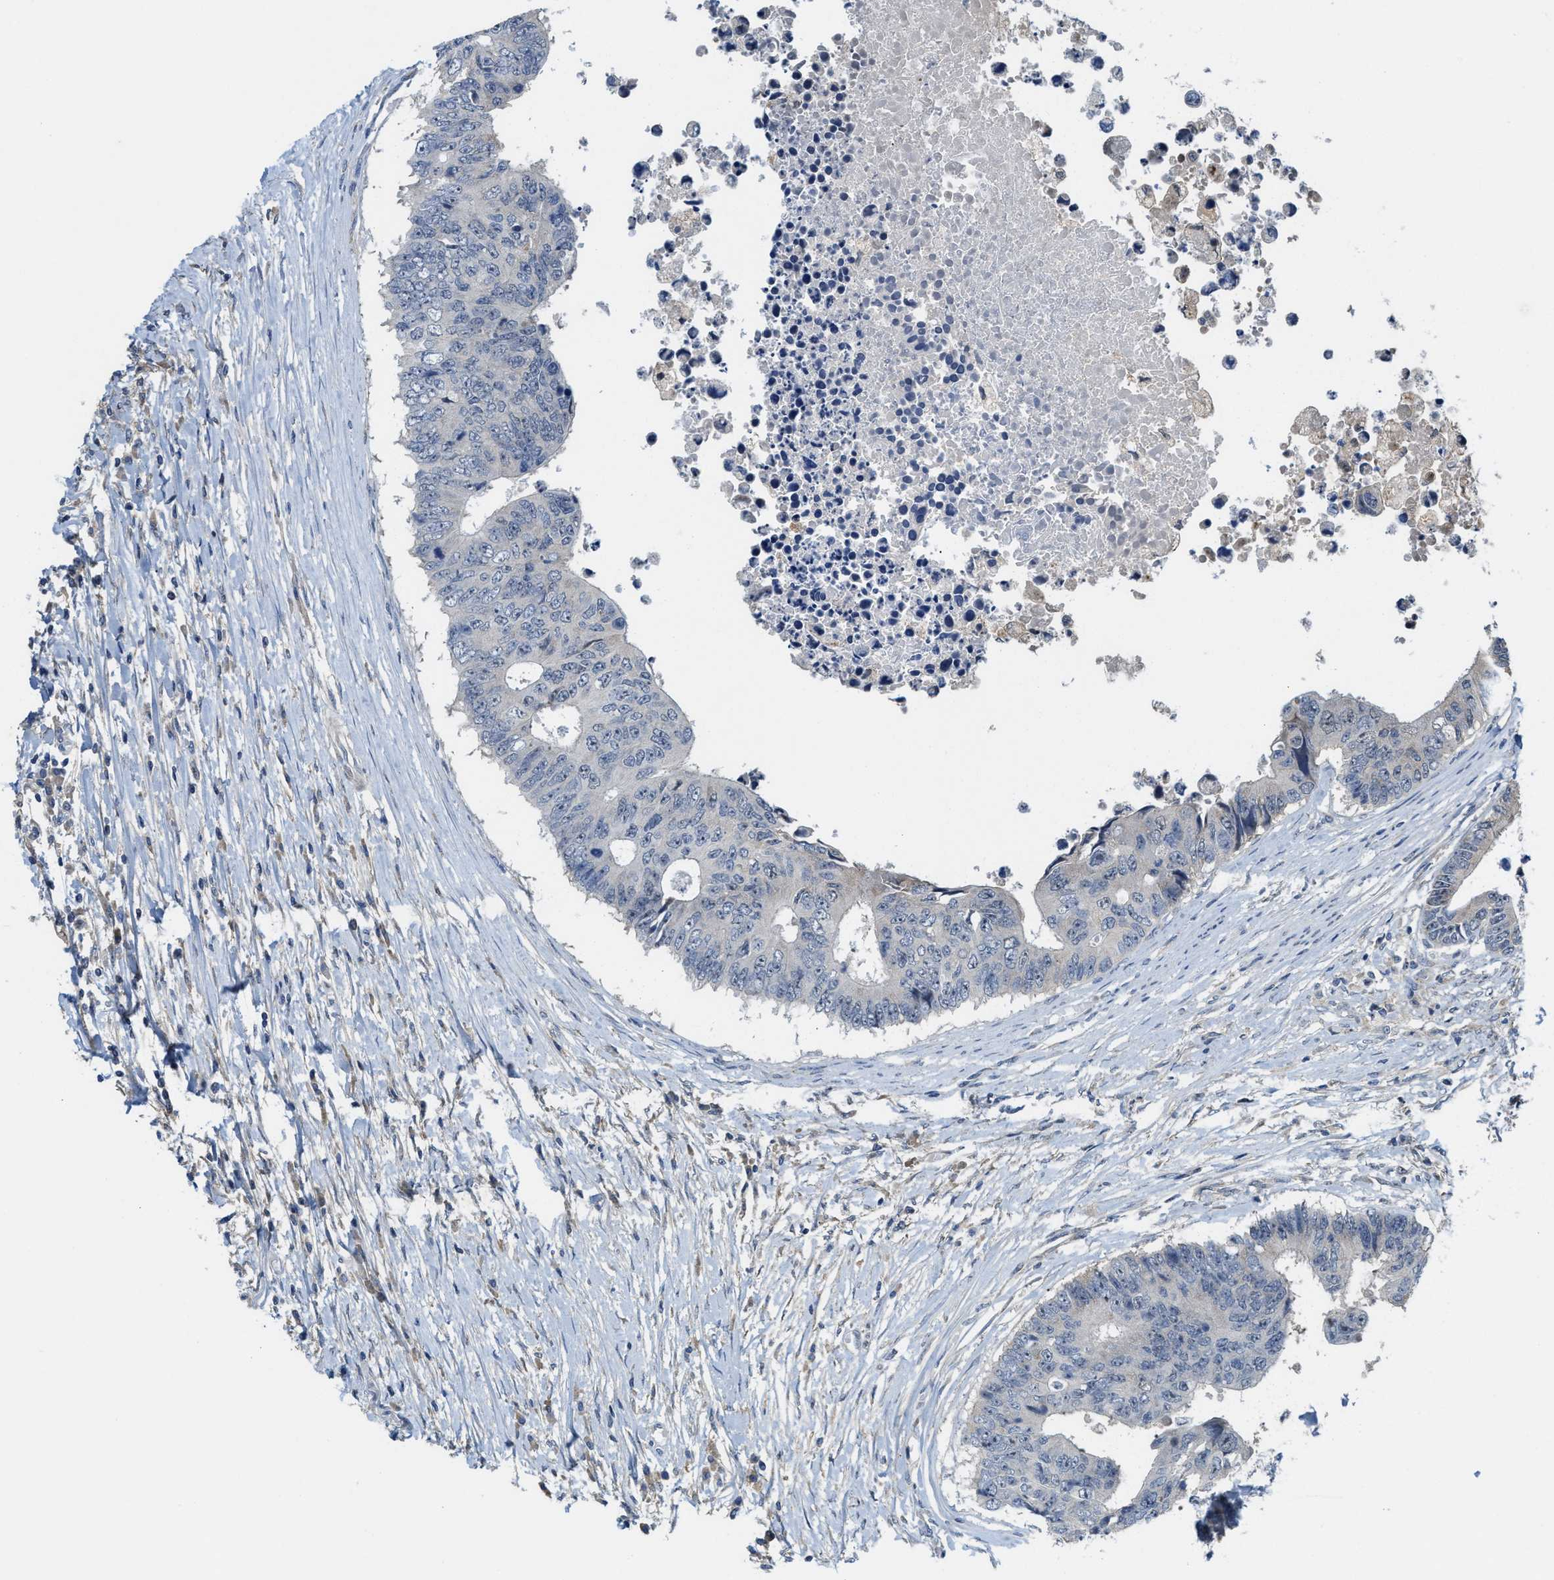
{"staining": {"intensity": "negative", "quantity": "none", "location": "none"}, "tissue": "colorectal cancer", "cell_type": "Tumor cells", "image_type": "cancer", "snomed": [{"axis": "morphology", "description": "Adenocarcinoma, NOS"}, {"axis": "topography", "description": "Rectum"}], "caption": "Immunohistochemistry photomicrograph of human adenocarcinoma (colorectal) stained for a protein (brown), which shows no positivity in tumor cells.", "gene": "ZNF783", "patient": {"sex": "male", "age": 84}}